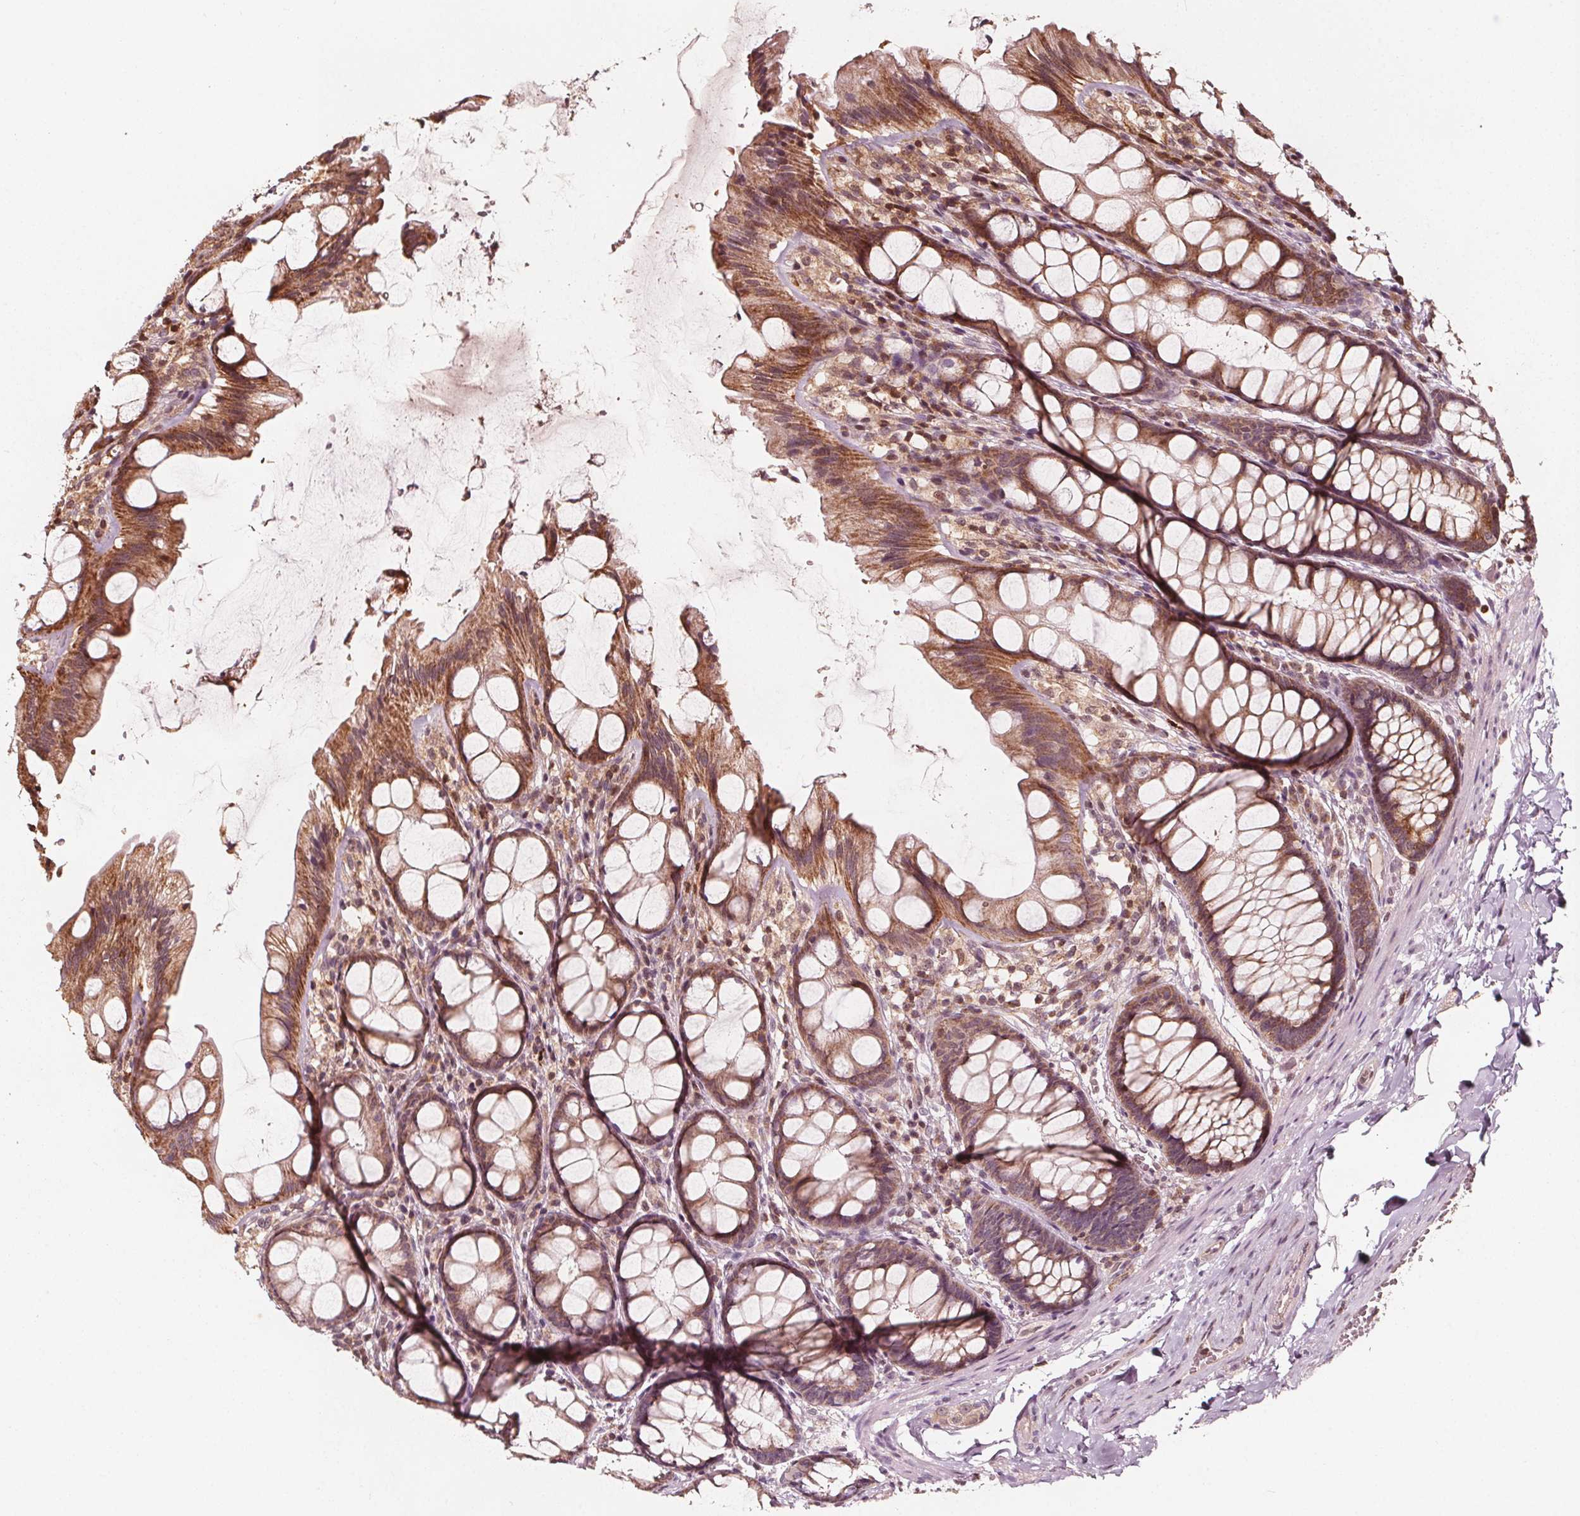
{"staining": {"intensity": "negative", "quantity": "none", "location": "none"}, "tissue": "colon", "cell_type": "Endothelial cells", "image_type": "normal", "snomed": [{"axis": "morphology", "description": "Normal tissue, NOS"}, {"axis": "topography", "description": "Colon"}], "caption": "IHC image of unremarkable colon stained for a protein (brown), which demonstrates no expression in endothelial cells.", "gene": "AIP", "patient": {"sex": "male", "age": 47}}